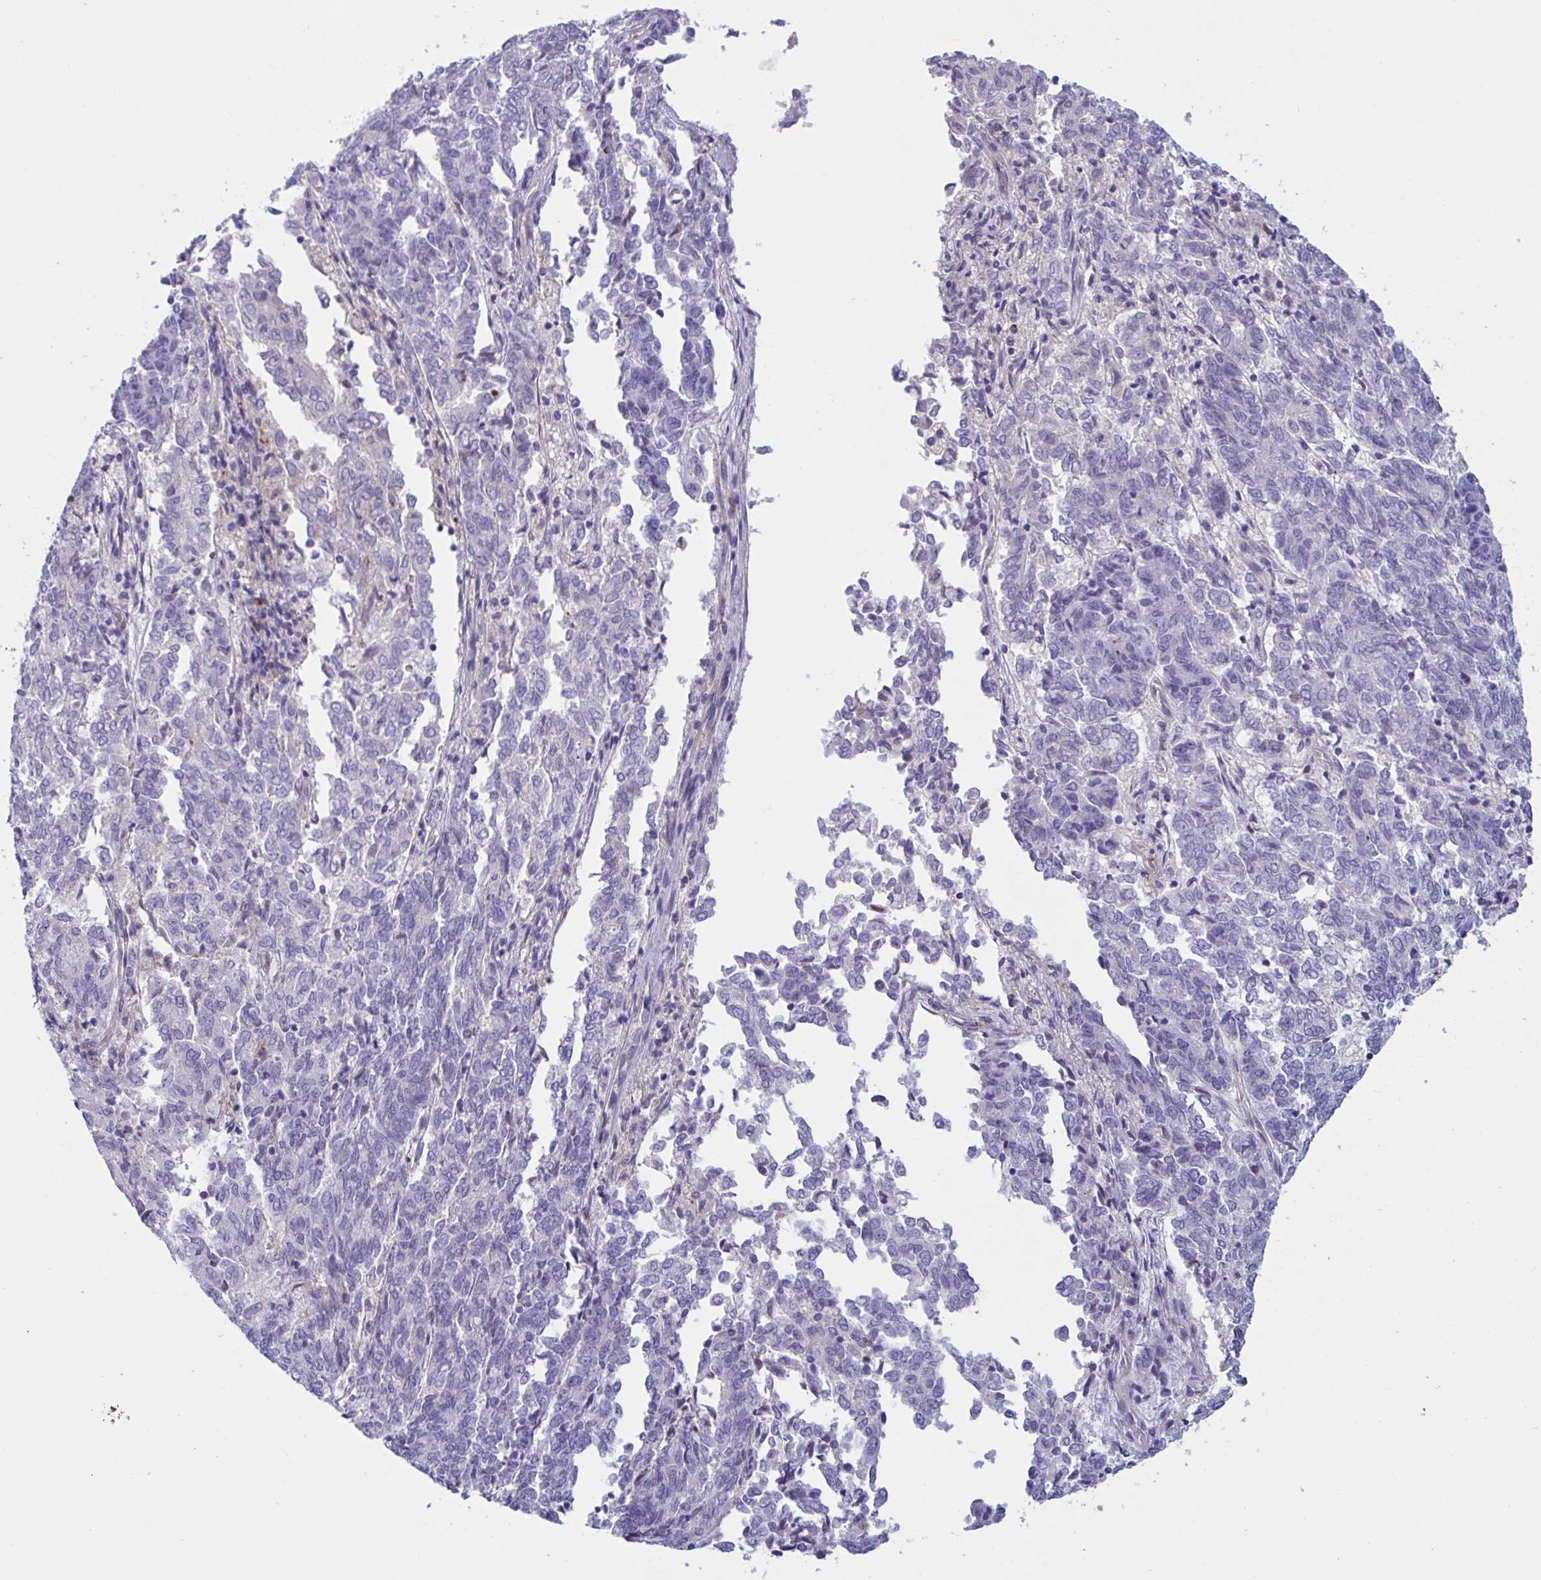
{"staining": {"intensity": "negative", "quantity": "none", "location": "none"}, "tissue": "endometrial cancer", "cell_type": "Tumor cells", "image_type": "cancer", "snomed": [{"axis": "morphology", "description": "Adenocarcinoma, NOS"}, {"axis": "topography", "description": "Endometrium"}], "caption": "Immunohistochemical staining of human endometrial cancer displays no significant staining in tumor cells.", "gene": "MS4A14", "patient": {"sex": "female", "age": 80}}